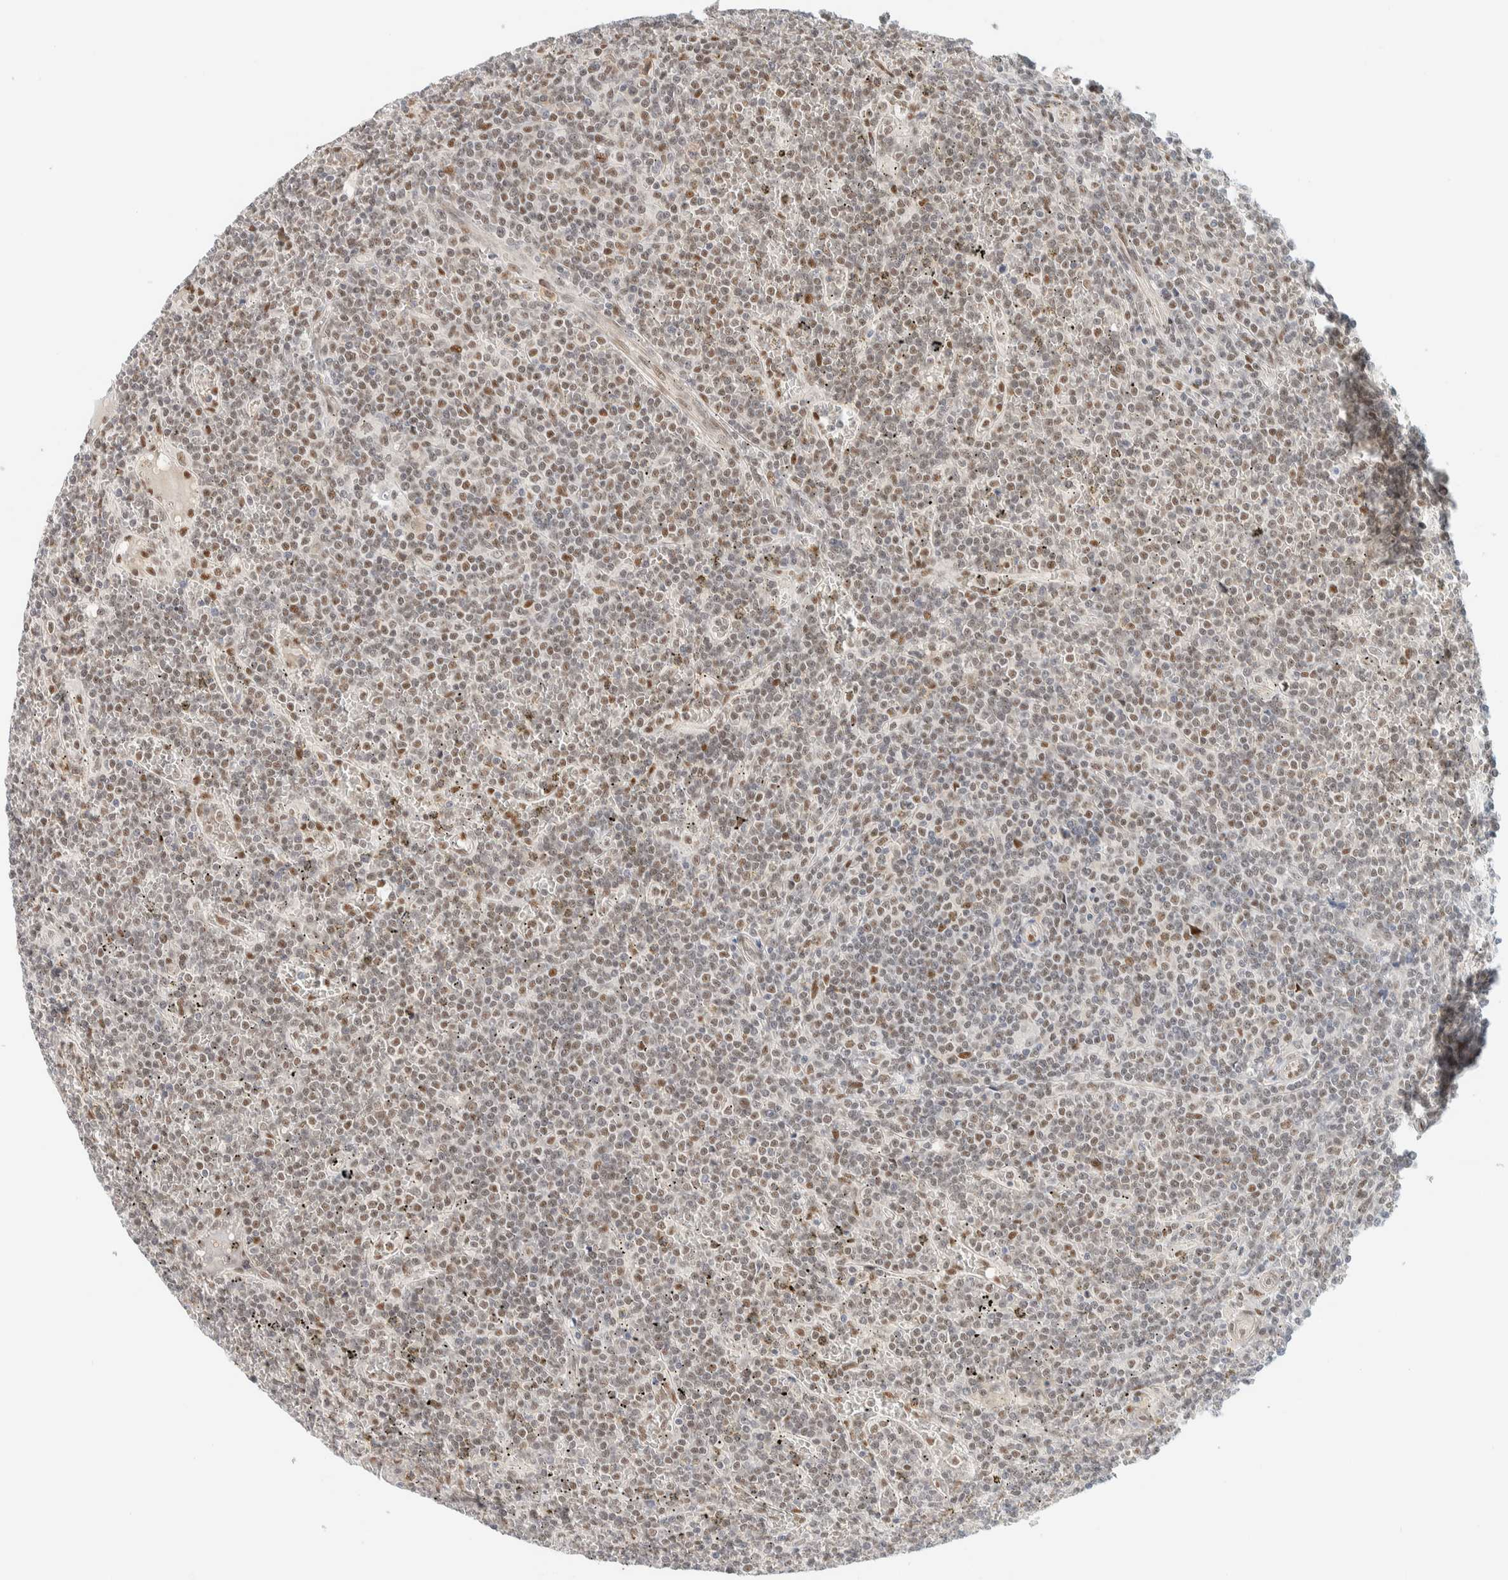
{"staining": {"intensity": "moderate", "quantity": "25%-75%", "location": "nuclear"}, "tissue": "lymphoma", "cell_type": "Tumor cells", "image_type": "cancer", "snomed": [{"axis": "morphology", "description": "Malignant lymphoma, non-Hodgkin's type, Low grade"}, {"axis": "topography", "description": "Spleen"}], "caption": "DAB (3,3'-diaminobenzidine) immunohistochemical staining of human lymphoma exhibits moderate nuclear protein expression in approximately 25%-75% of tumor cells.", "gene": "ZNF683", "patient": {"sex": "female", "age": 19}}